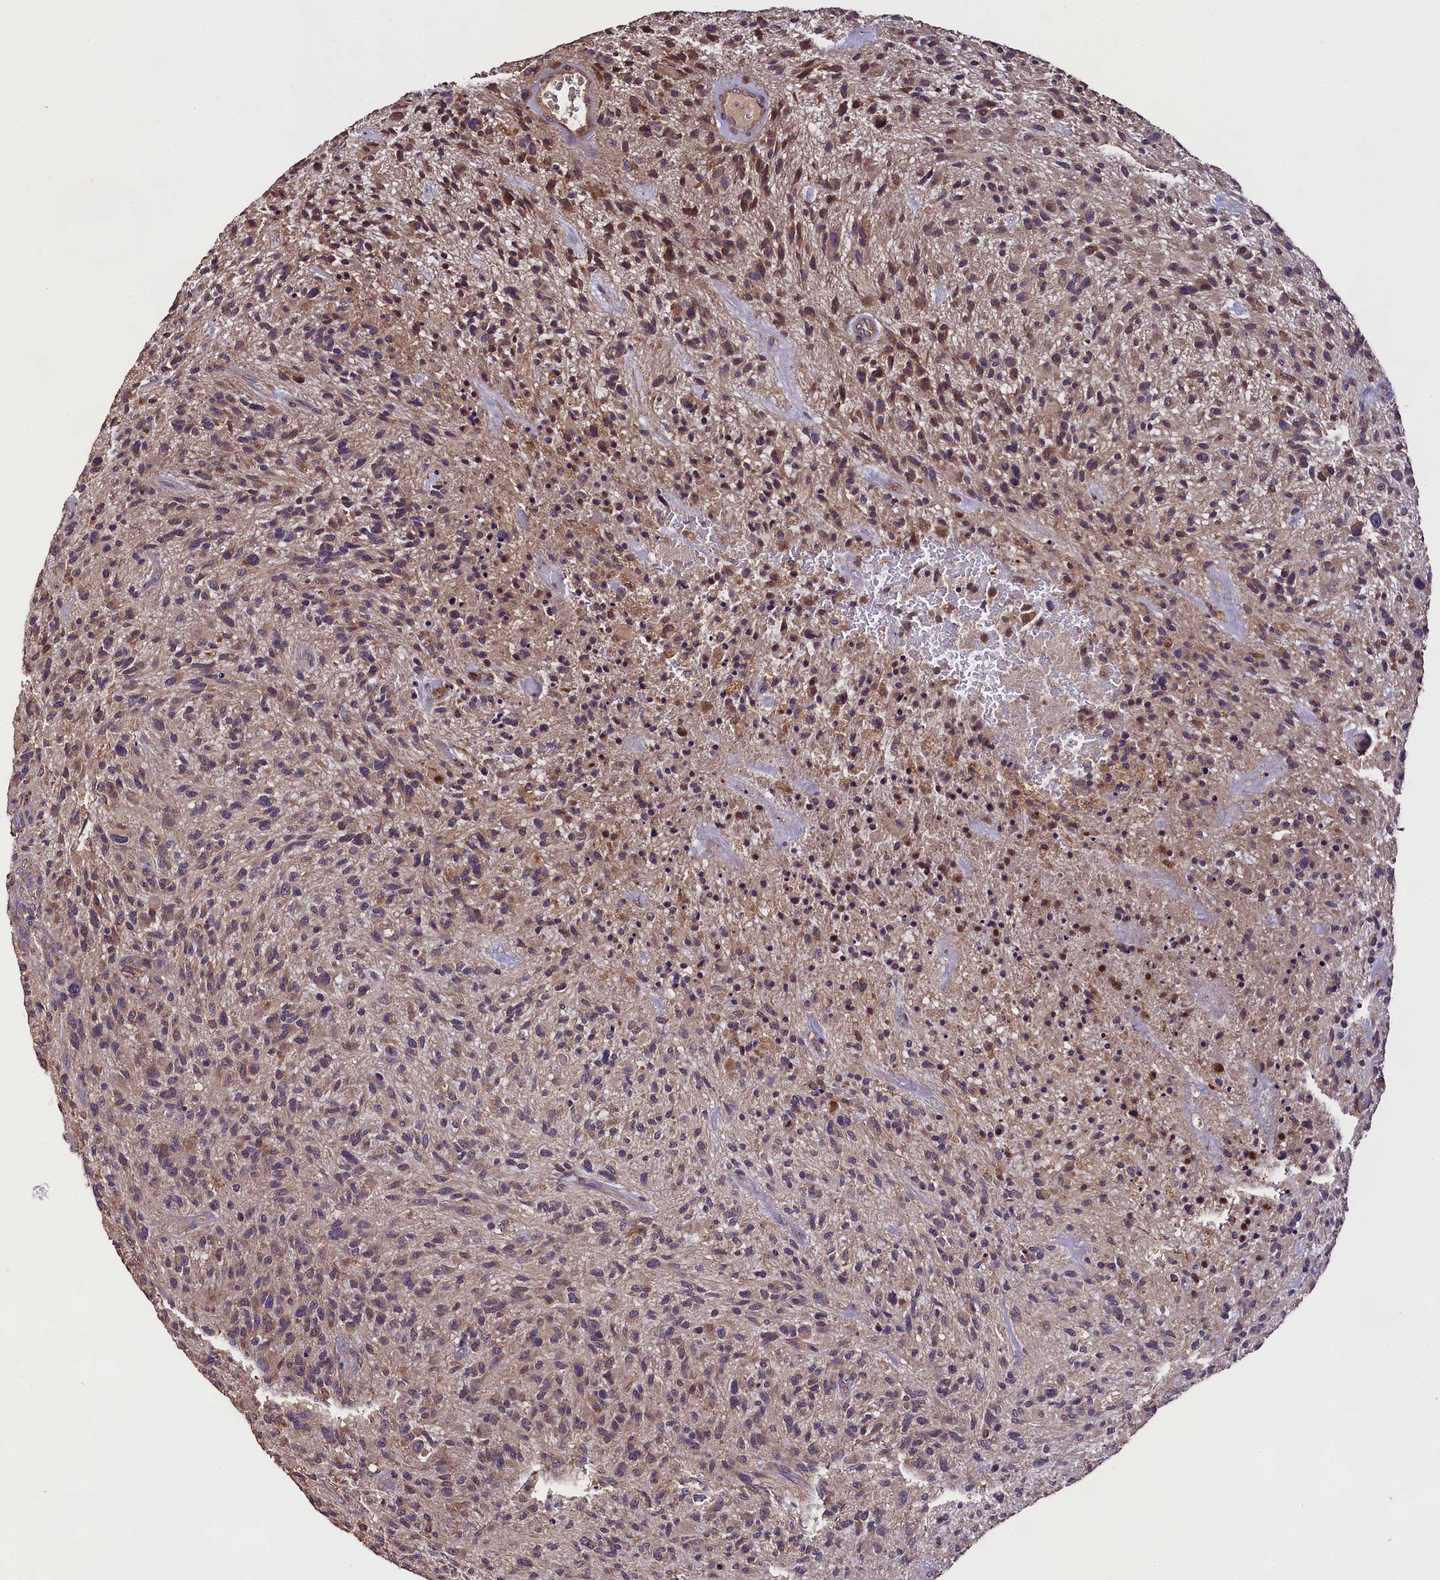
{"staining": {"intensity": "moderate", "quantity": "25%-75%", "location": "cytoplasmic/membranous"}, "tissue": "glioma", "cell_type": "Tumor cells", "image_type": "cancer", "snomed": [{"axis": "morphology", "description": "Glioma, malignant, High grade"}, {"axis": "topography", "description": "Brain"}], "caption": "Malignant glioma (high-grade) stained with DAB immunohistochemistry (IHC) shows medium levels of moderate cytoplasmic/membranous staining in approximately 25%-75% of tumor cells.", "gene": "ENKD1", "patient": {"sex": "male", "age": 47}}